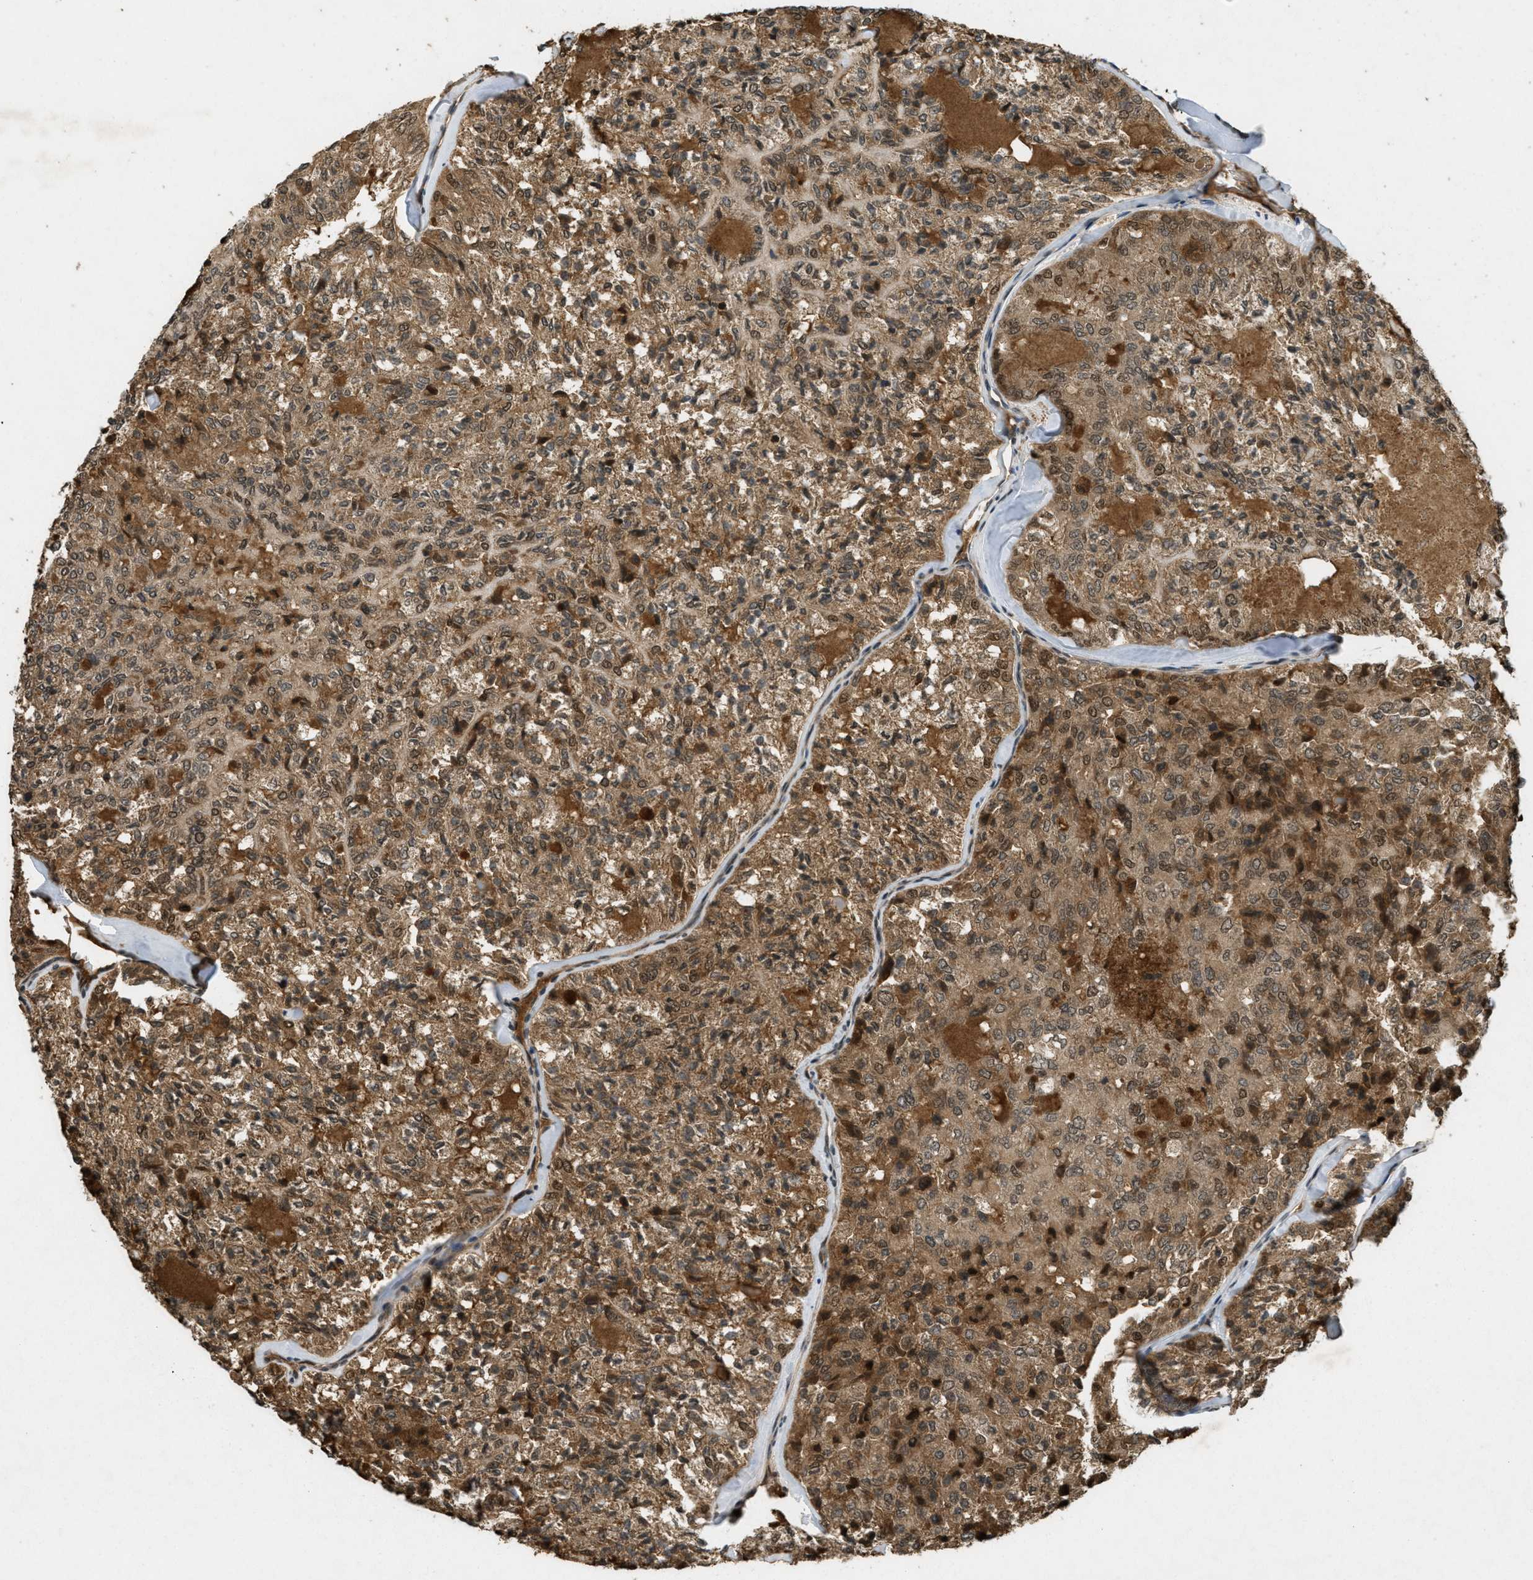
{"staining": {"intensity": "moderate", "quantity": ">75%", "location": "cytoplasmic/membranous"}, "tissue": "thyroid cancer", "cell_type": "Tumor cells", "image_type": "cancer", "snomed": [{"axis": "morphology", "description": "Follicular adenoma carcinoma, NOS"}, {"axis": "topography", "description": "Thyroid gland"}], "caption": "Approximately >75% of tumor cells in human thyroid cancer (follicular adenoma carcinoma) display moderate cytoplasmic/membranous protein expression as visualized by brown immunohistochemical staining.", "gene": "ATG7", "patient": {"sex": "male", "age": 75}}